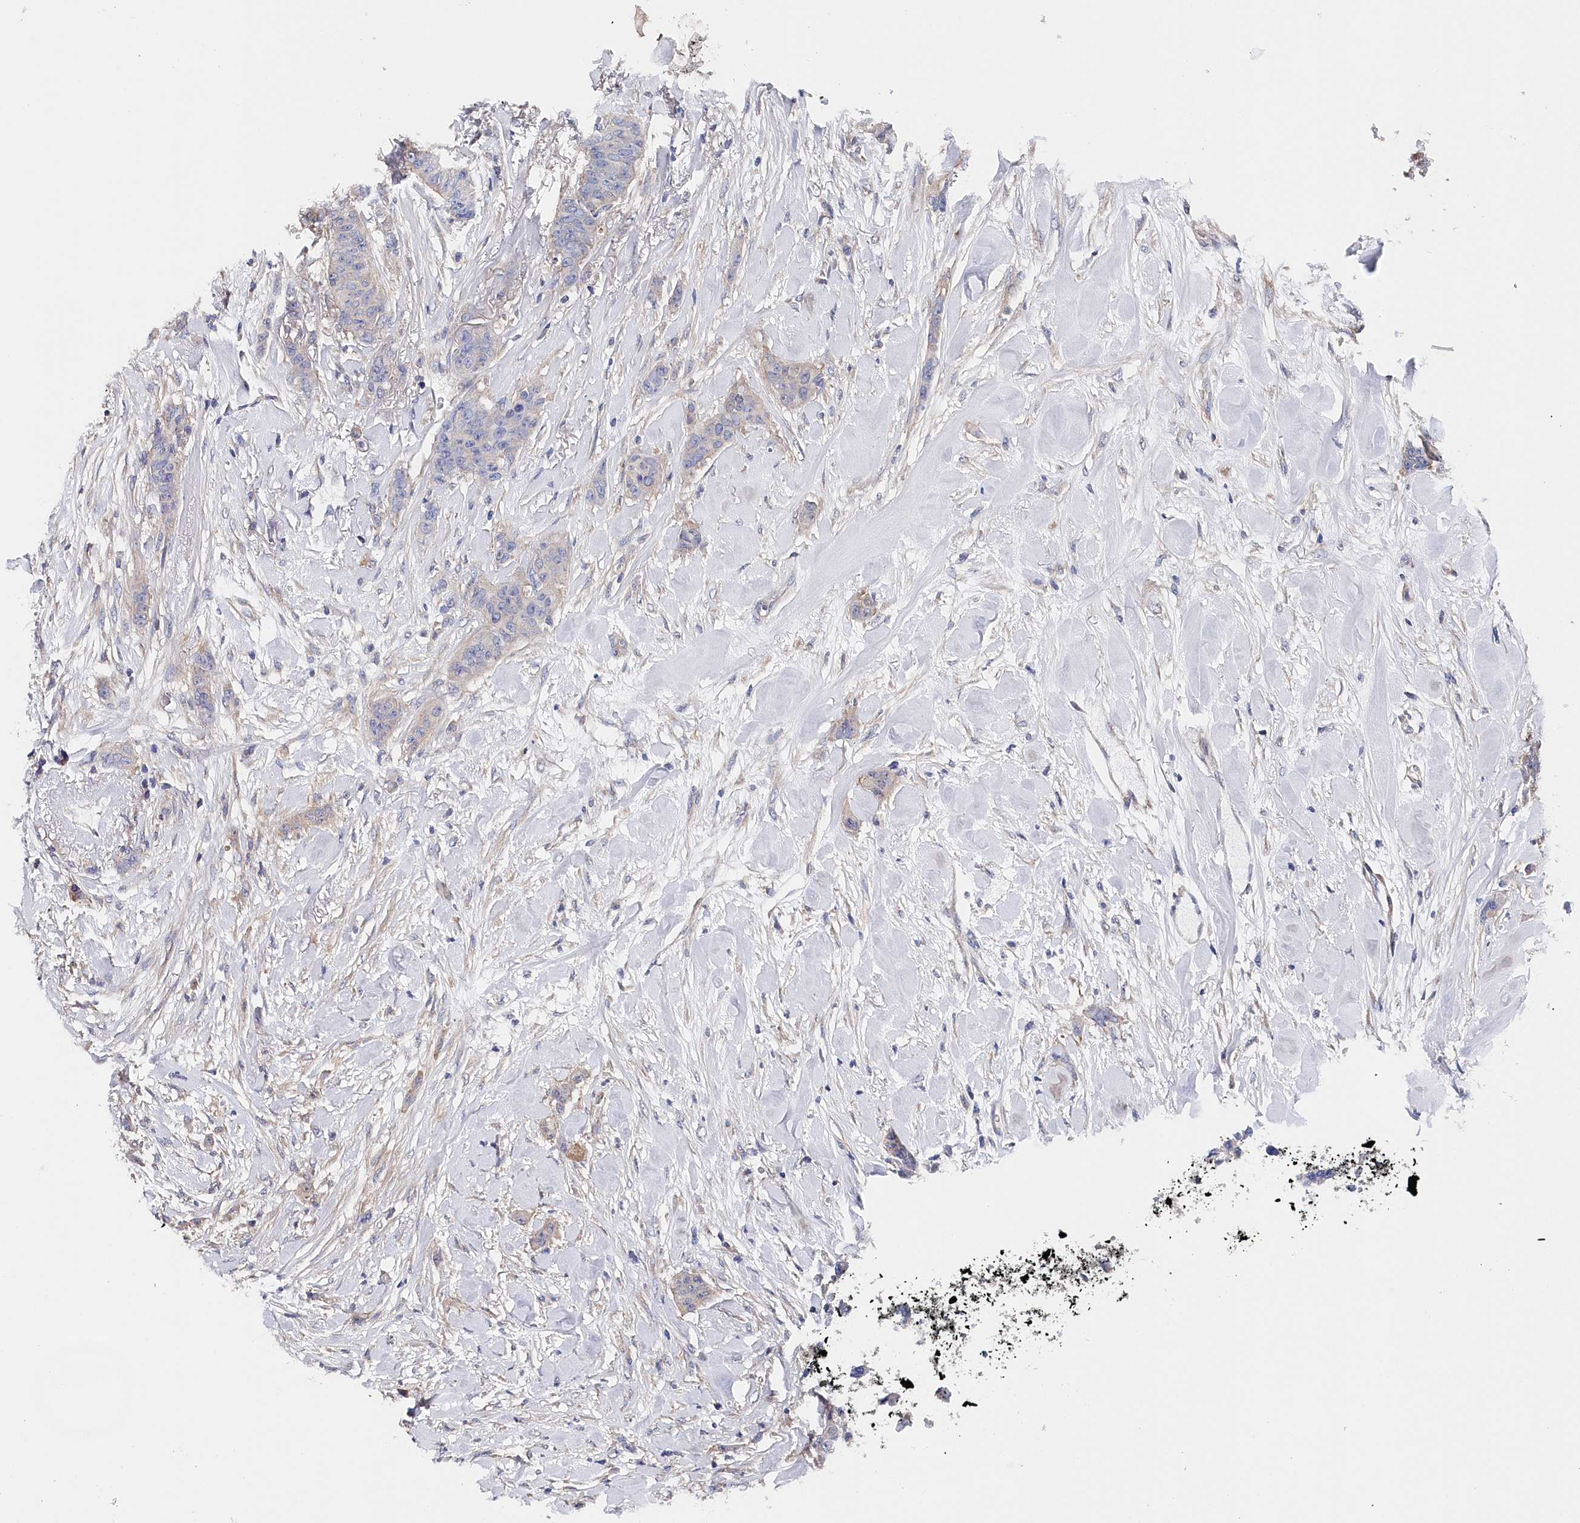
{"staining": {"intensity": "negative", "quantity": "none", "location": "none"}, "tissue": "breast cancer", "cell_type": "Tumor cells", "image_type": "cancer", "snomed": [{"axis": "morphology", "description": "Duct carcinoma"}, {"axis": "topography", "description": "Breast"}], "caption": "DAB (3,3'-diaminobenzidine) immunohistochemical staining of breast invasive ductal carcinoma reveals no significant expression in tumor cells. (IHC, brightfield microscopy, high magnification).", "gene": "BHMT", "patient": {"sex": "female", "age": 40}}